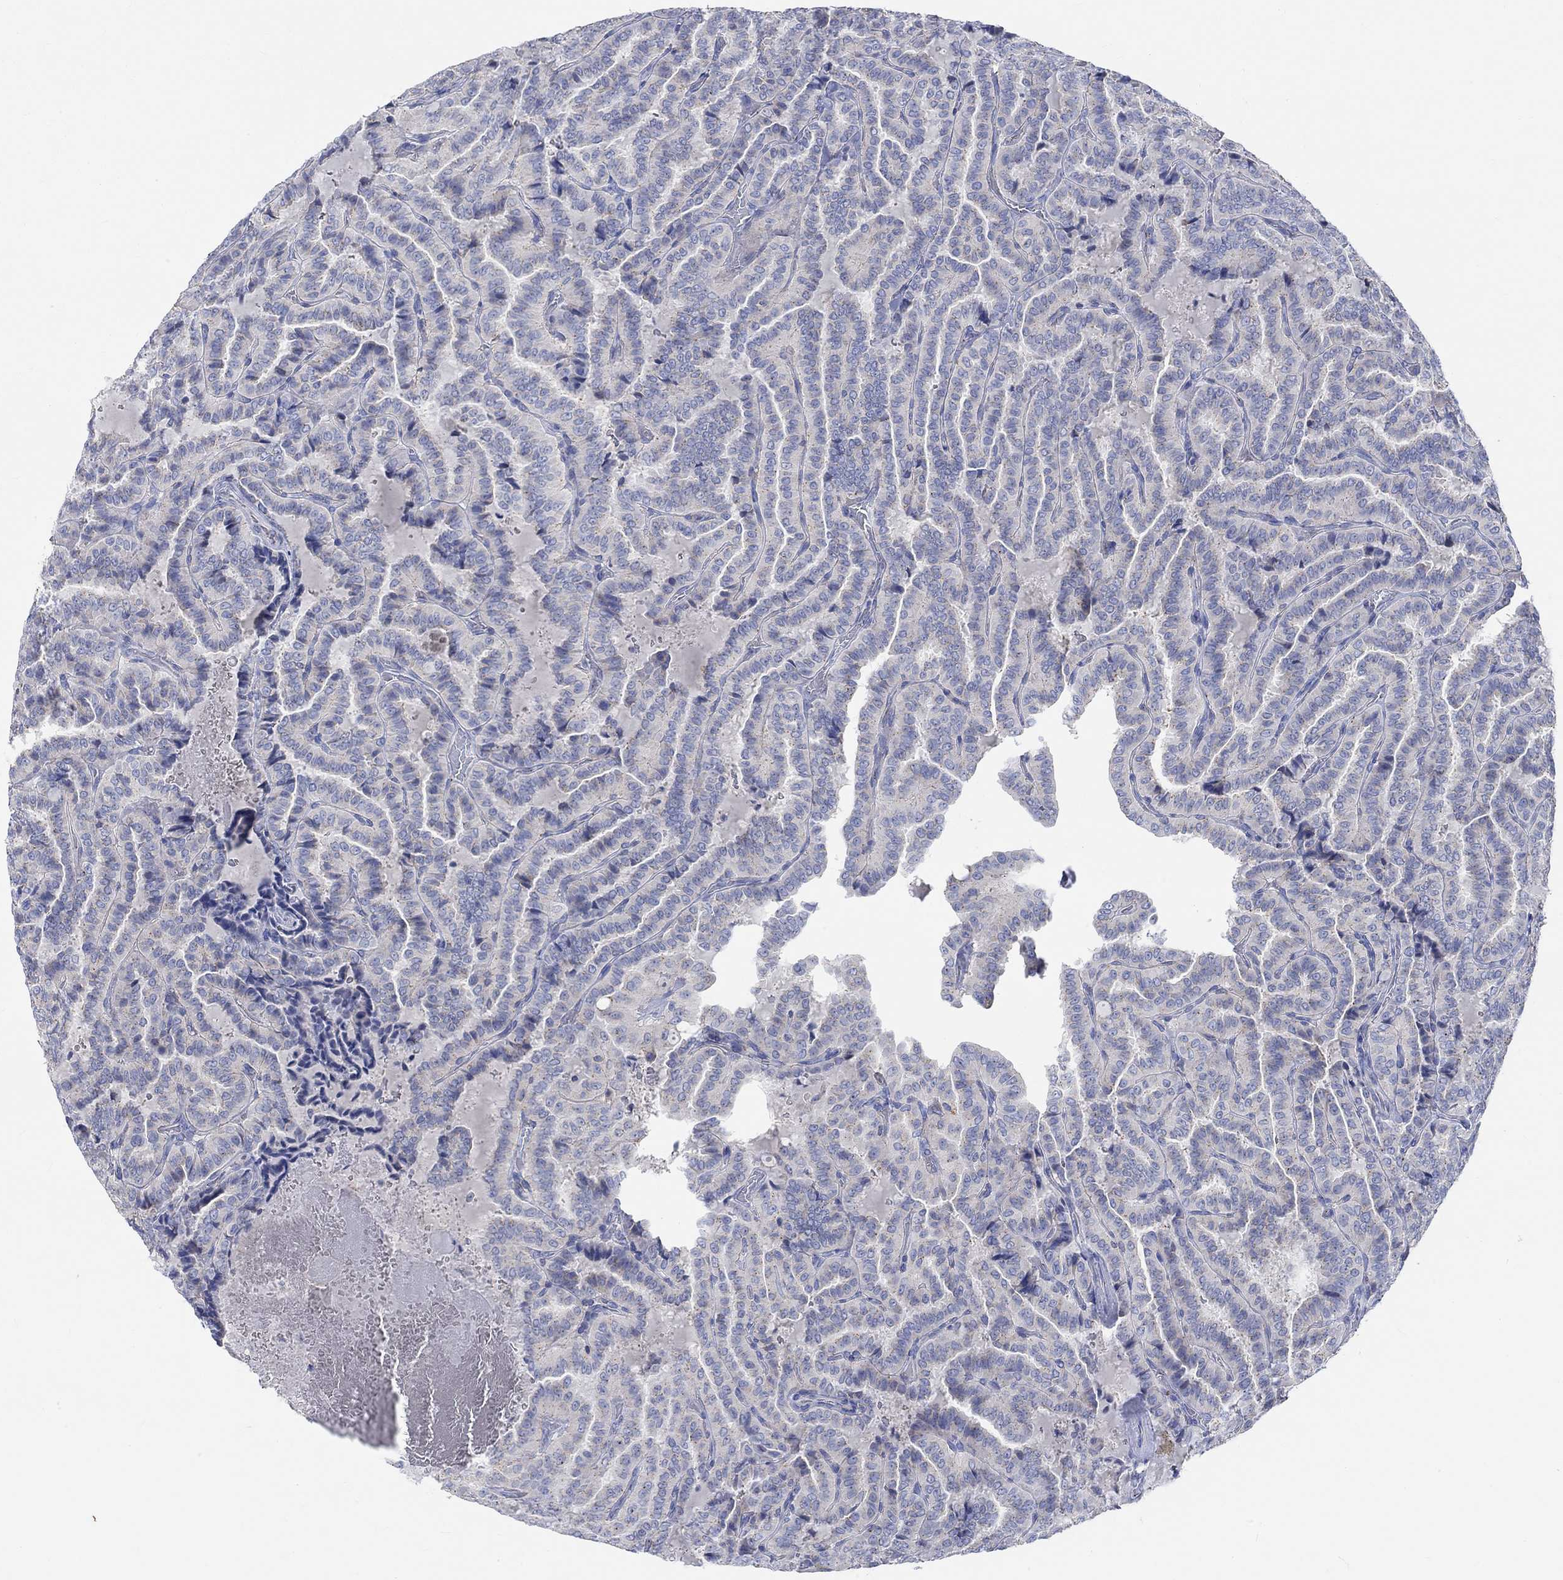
{"staining": {"intensity": "negative", "quantity": "none", "location": "none"}, "tissue": "thyroid cancer", "cell_type": "Tumor cells", "image_type": "cancer", "snomed": [{"axis": "morphology", "description": "Papillary adenocarcinoma, NOS"}, {"axis": "topography", "description": "Thyroid gland"}], "caption": "Immunohistochemistry photomicrograph of human thyroid papillary adenocarcinoma stained for a protein (brown), which shows no staining in tumor cells.", "gene": "NAV3", "patient": {"sex": "female", "age": 39}}